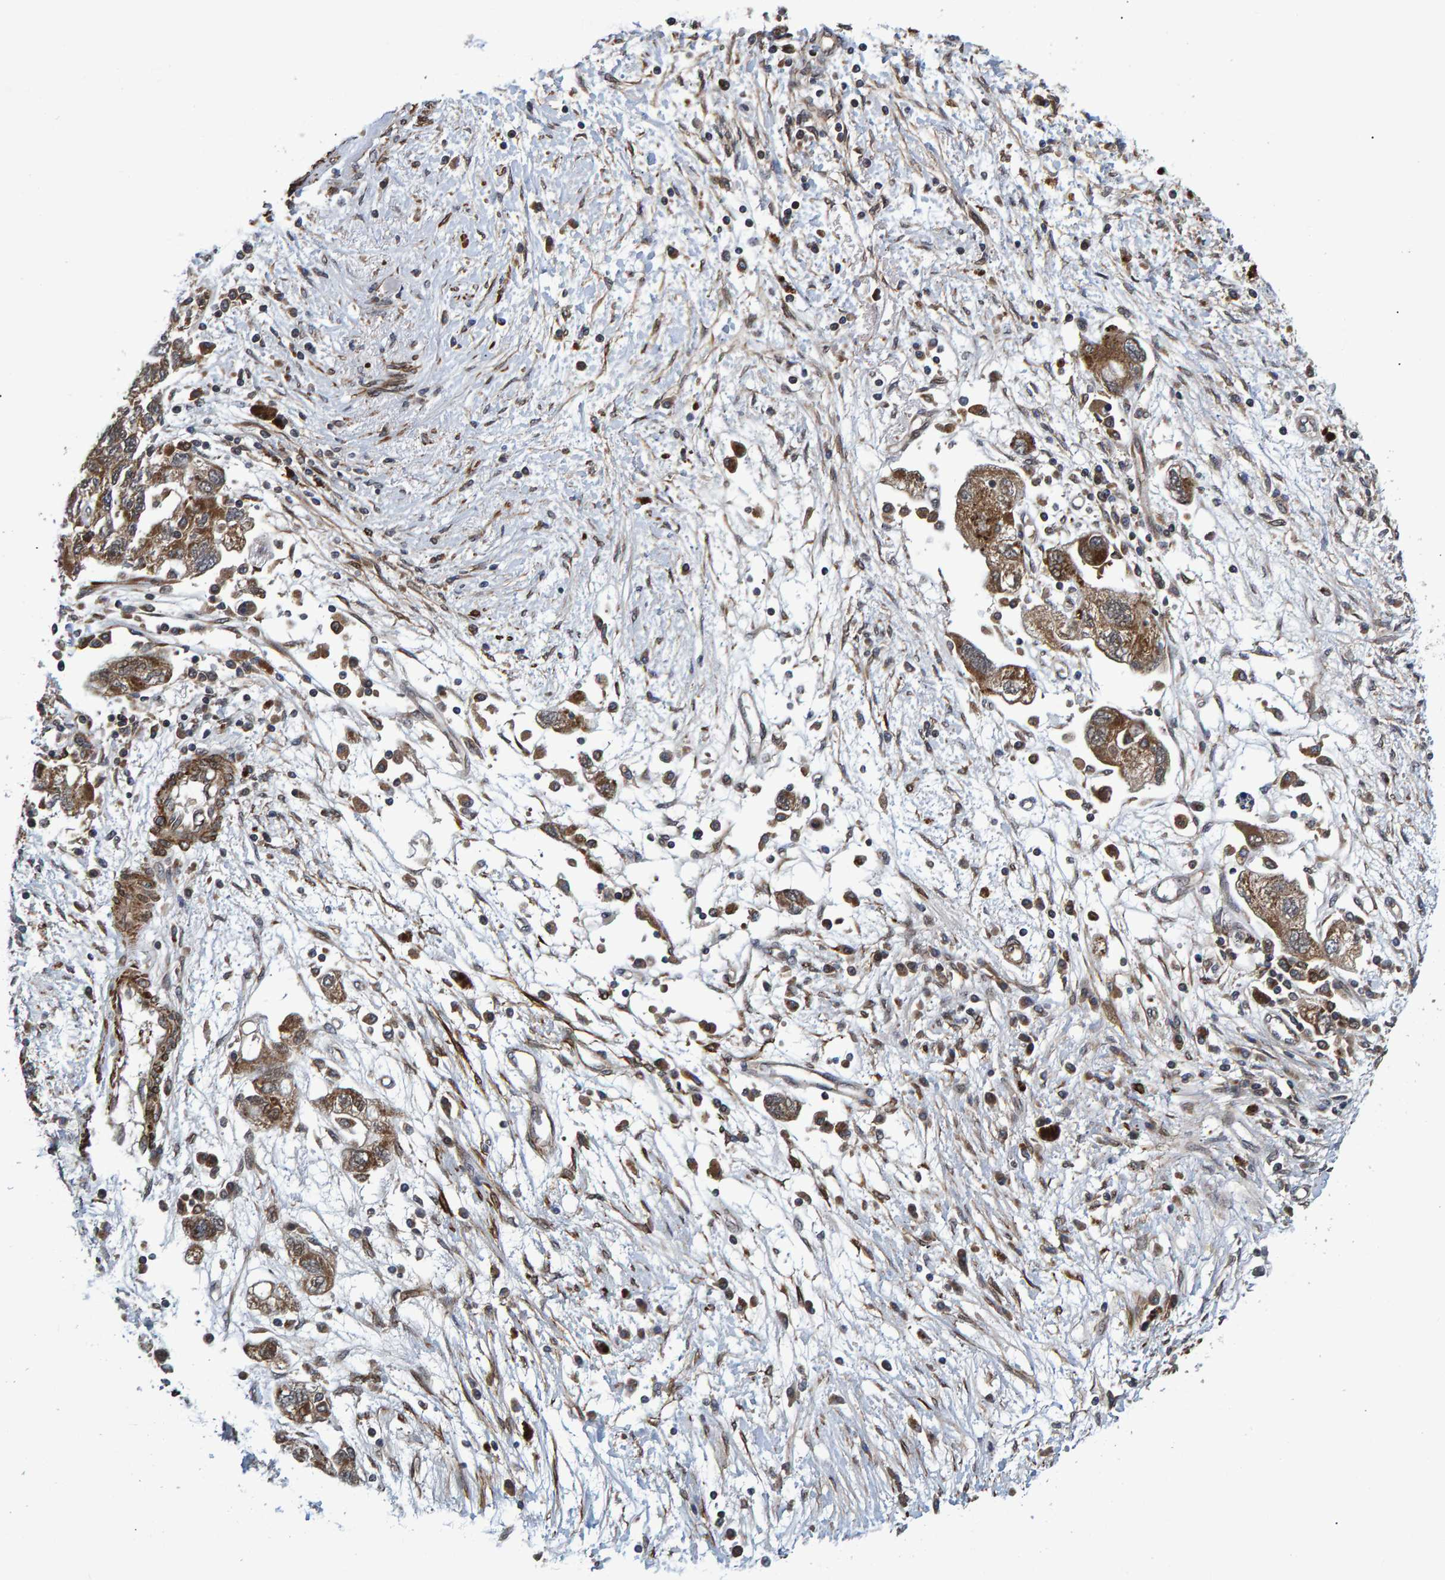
{"staining": {"intensity": "moderate", "quantity": ">75%", "location": "cytoplasmic/membranous"}, "tissue": "ovarian cancer", "cell_type": "Tumor cells", "image_type": "cancer", "snomed": [{"axis": "morphology", "description": "Carcinoma, NOS"}, {"axis": "morphology", "description": "Cystadenocarcinoma, serous, NOS"}, {"axis": "topography", "description": "Ovary"}], "caption": "Protein staining of ovarian serous cystadenocarcinoma tissue exhibits moderate cytoplasmic/membranous staining in approximately >75% of tumor cells. Using DAB (3,3'-diaminobenzidine) (brown) and hematoxylin (blue) stains, captured at high magnification using brightfield microscopy.", "gene": "ATP6V1H", "patient": {"sex": "female", "age": 69}}